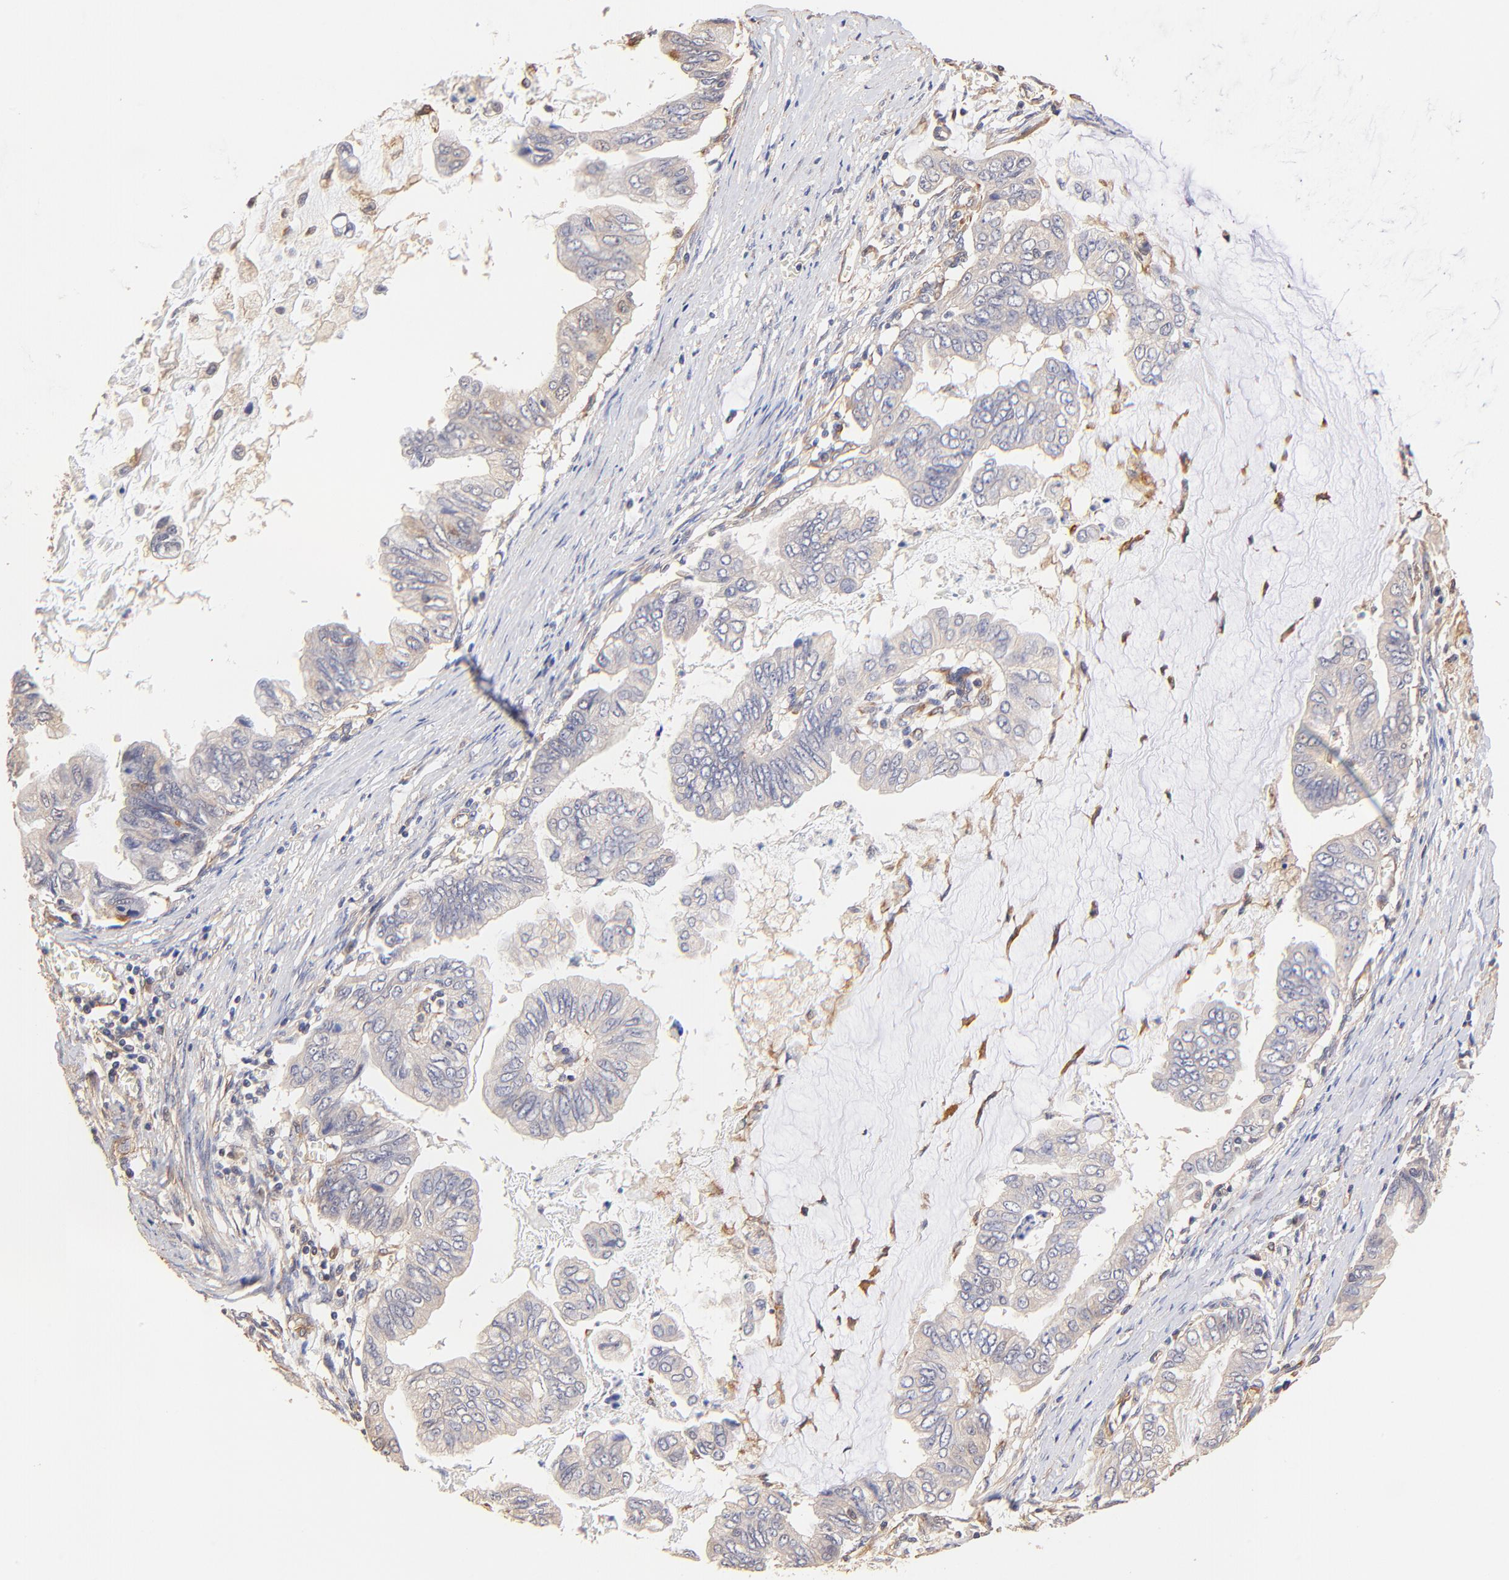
{"staining": {"intensity": "weak", "quantity": ">75%", "location": "cytoplasmic/membranous"}, "tissue": "stomach cancer", "cell_type": "Tumor cells", "image_type": "cancer", "snomed": [{"axis": "morphology", "description": "Adenocarcinoma, NOS"}, {"axis": "topography", "description": "Stomach, upper"}], "caption": "DAB (3,3'-diaminobenzidine) immunohistochemical staining of stomach cancer shows weak cytoplasmic/membranous protein staining in about >75% of tumor cells.", "gene": "TNFAIP3", "patient": {"sex": "male", "age": 80}}